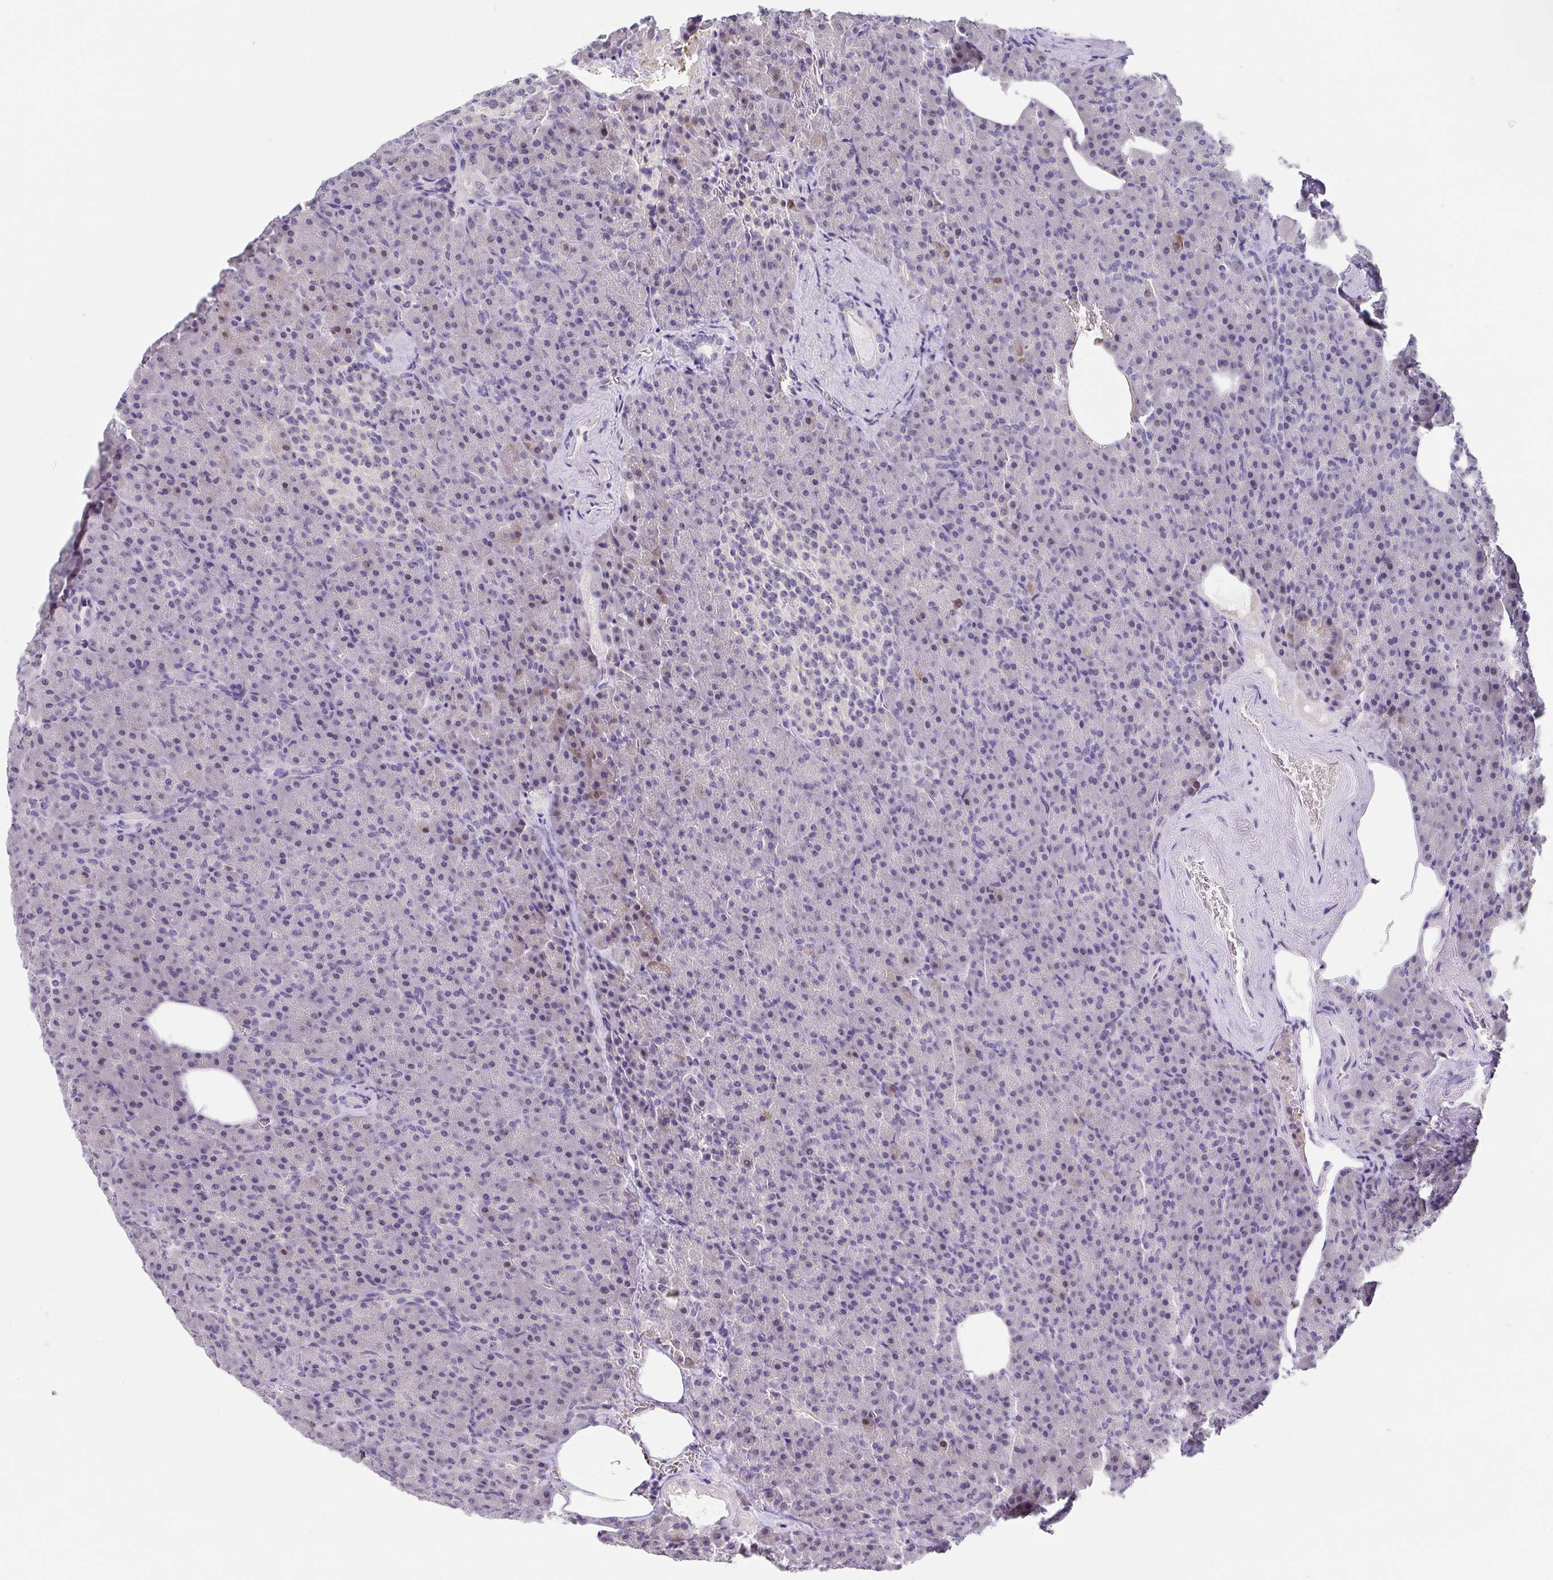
{"staining": {"intensity": "weak", "quantity": "<25%", "location": "nuclear"}, "tissue": "pancreas", "cell_type": "Exocrine glandular cells", "image_type": "normal", "snomed": [{"axis": "morphology", "description": "Normal tissue, NOS"}, {"axis": "topography", "description": "Pancreas"}], "caption": "High magnification brightfield microscopy of benign pancreas stained with DAB (3,3'-diaminobenzidine) (brown) and counterstained with hematoxylin (blue): exocrine glandular cells show no significant expression. (DAB IHC visualized using brightfield microscopy, high magnification).", "gene": "GLTPD2", "patient": {"sex": "female", "age": 74}}